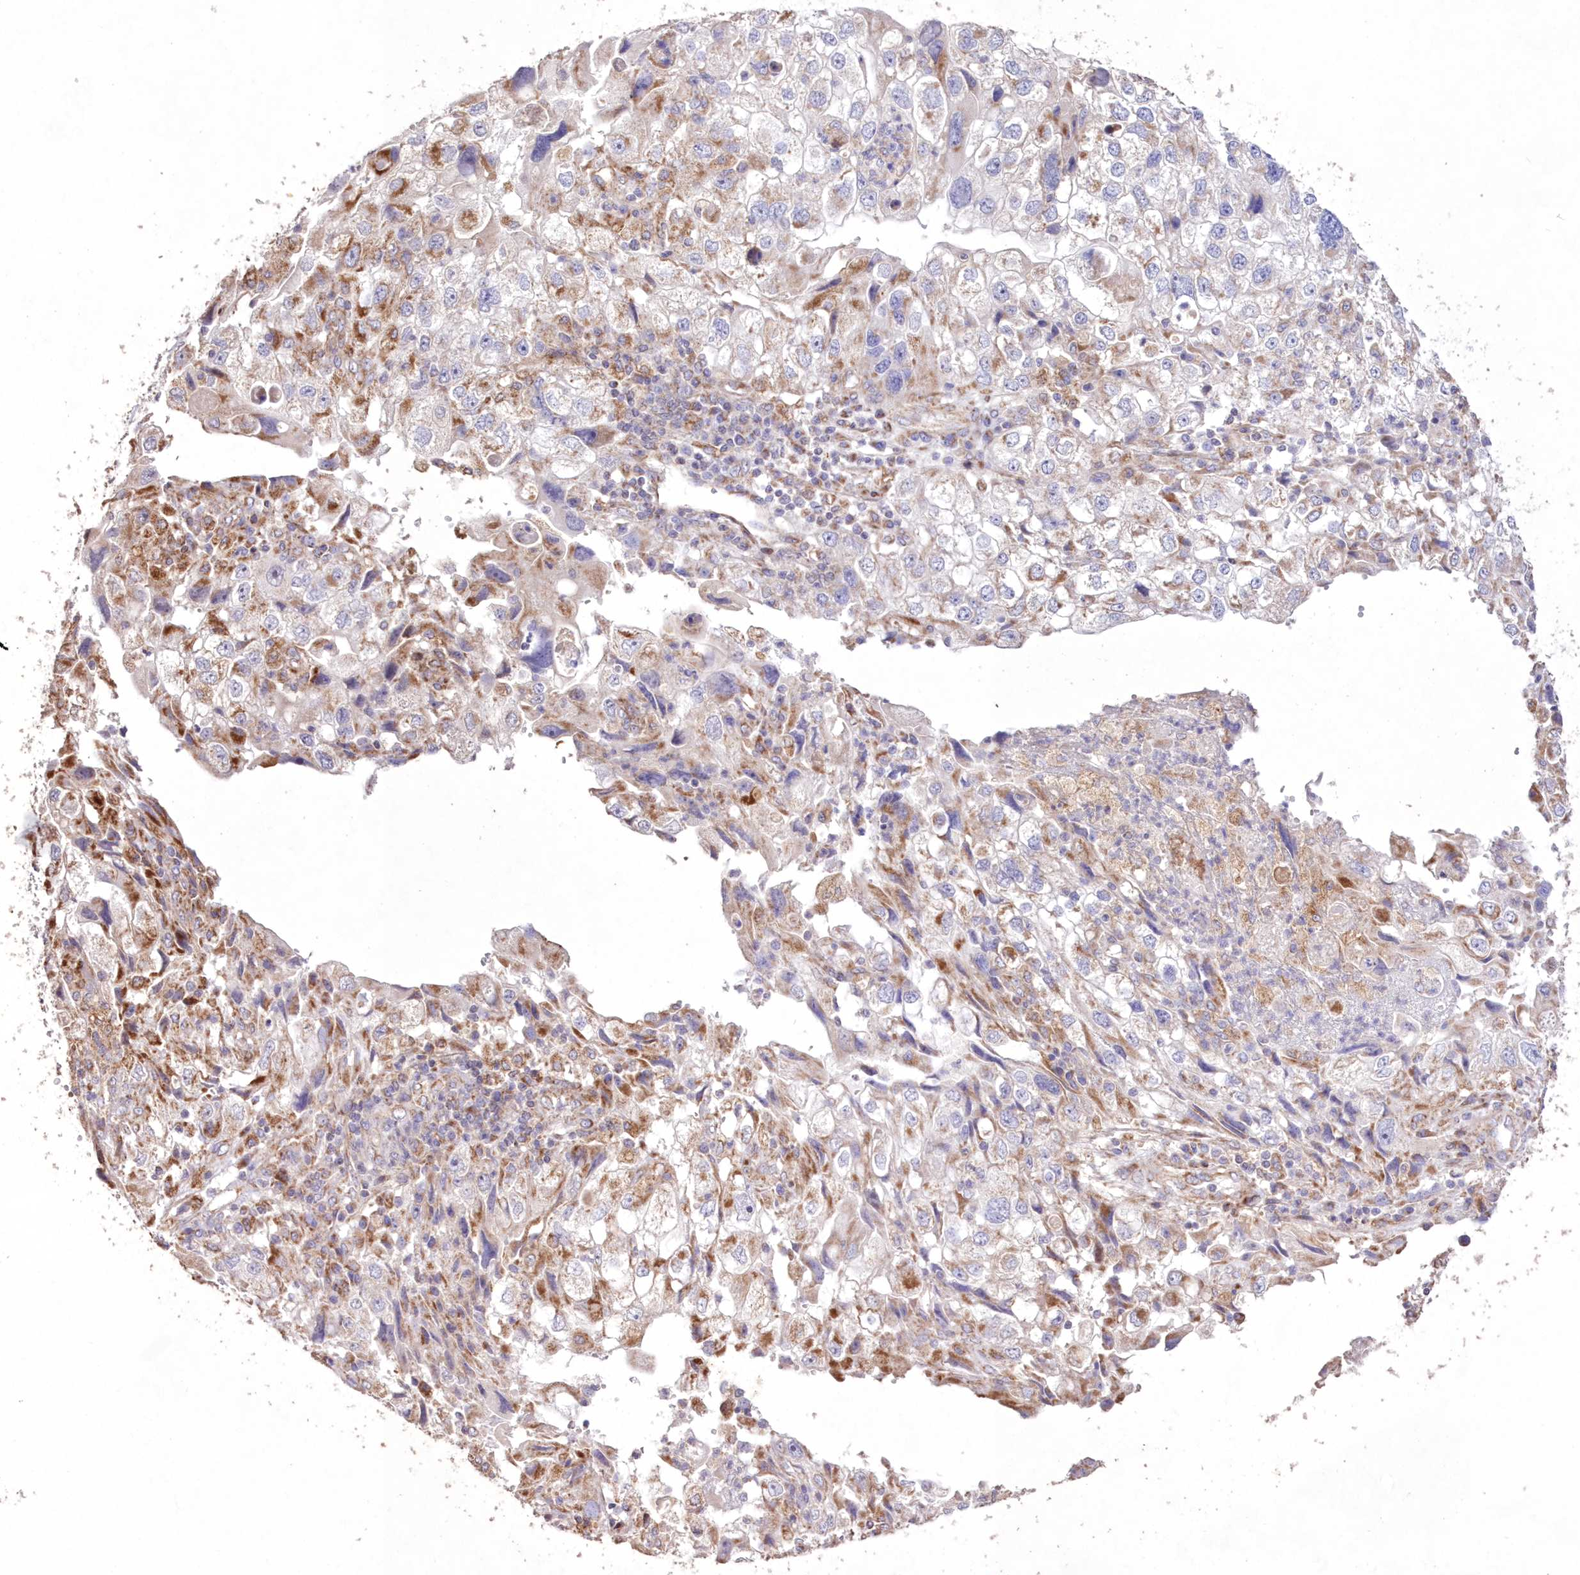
{"staining": {"intensity": "moderate", "quantity": "<25%", "location": "cytoplasmic/membranous"}, "tissue": "endometrial cancer", "cell_type": "Tumor cells", "image_type": "cancer", "snomed": [{"axis": "morphology", "description": "Adenocarcinoma, NOS"}, {"axis": "topography", "description": "Endometrium"}], "caption": "Immunohistochemical staining of adenocarcinoma (endometrial) displays low levels of moderate cytoplasmic/membranous expression in about <25% of tumor cells. (DAB (3,3'-diaminobenzidine) IHC, brown staining for protein, blue staining for nuclei).", "gene": "HADHB", "patient": {"sex": "female", "age": 49}}